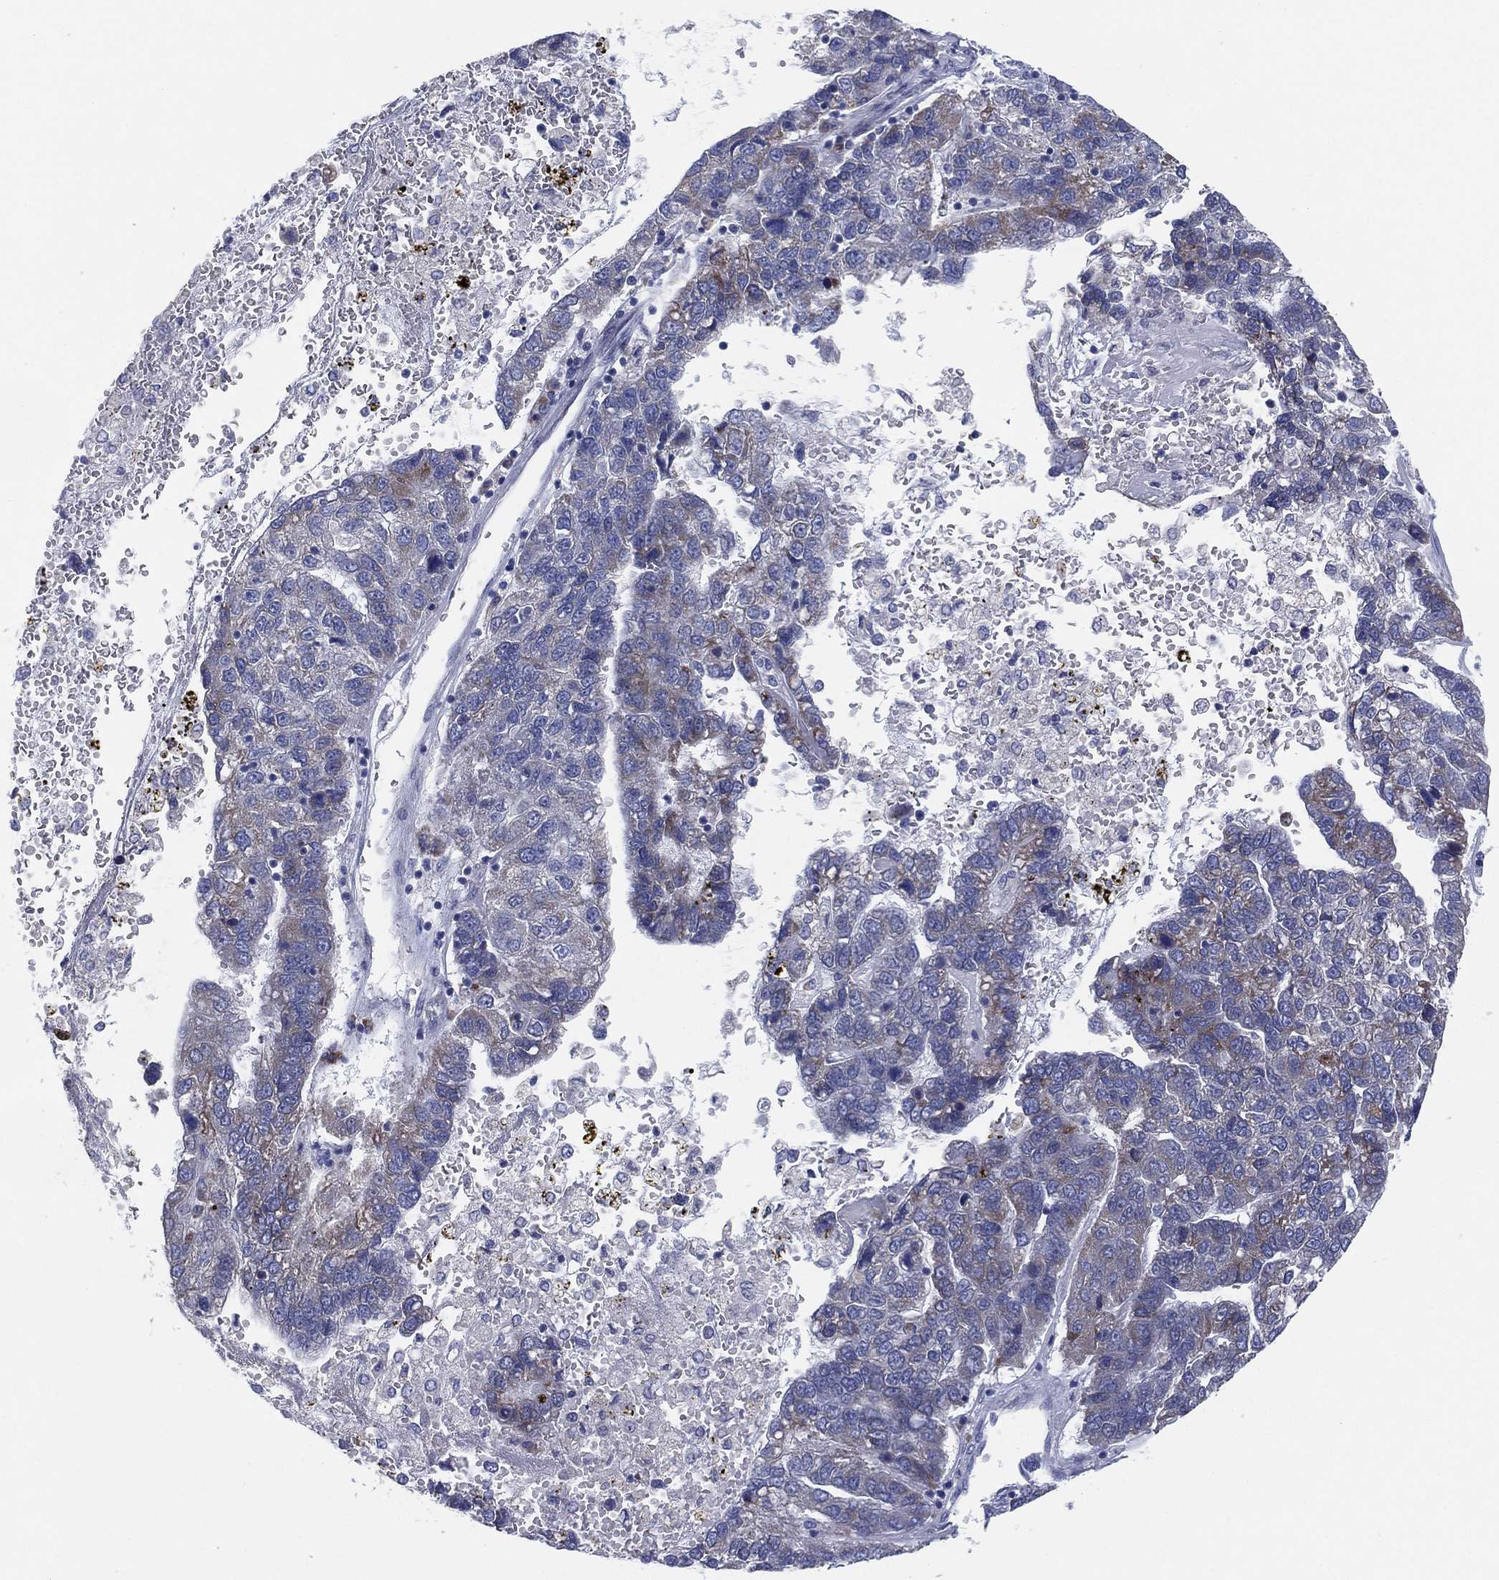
{"staining": {"intensity": "weak", "quantity": "<25%", "location": "cytoplasmic/membranous"}, "tissue": "pancreatic cancer", "cell_type": "Tumor cells", "image_type": "cancer", "snomed": [{"axis": "morphology", "description": "Adenocarcinoma, NOS"}, {"axis": "topography", "description": "Pancreas"}], "caption": "Adenocarcinoma (pancreatic) was stained to show a protein in brown. There is no significant staining in tumor cells. The staining was performed using DAB (3,3'-diaminobenzidine) to visualize the protein expression in brown, while the nuclei were stained in blue with hematoxylin (Magnification: 20x).", "gene": "TMEM40", "patient": {"sex": "female", "age": 61}}